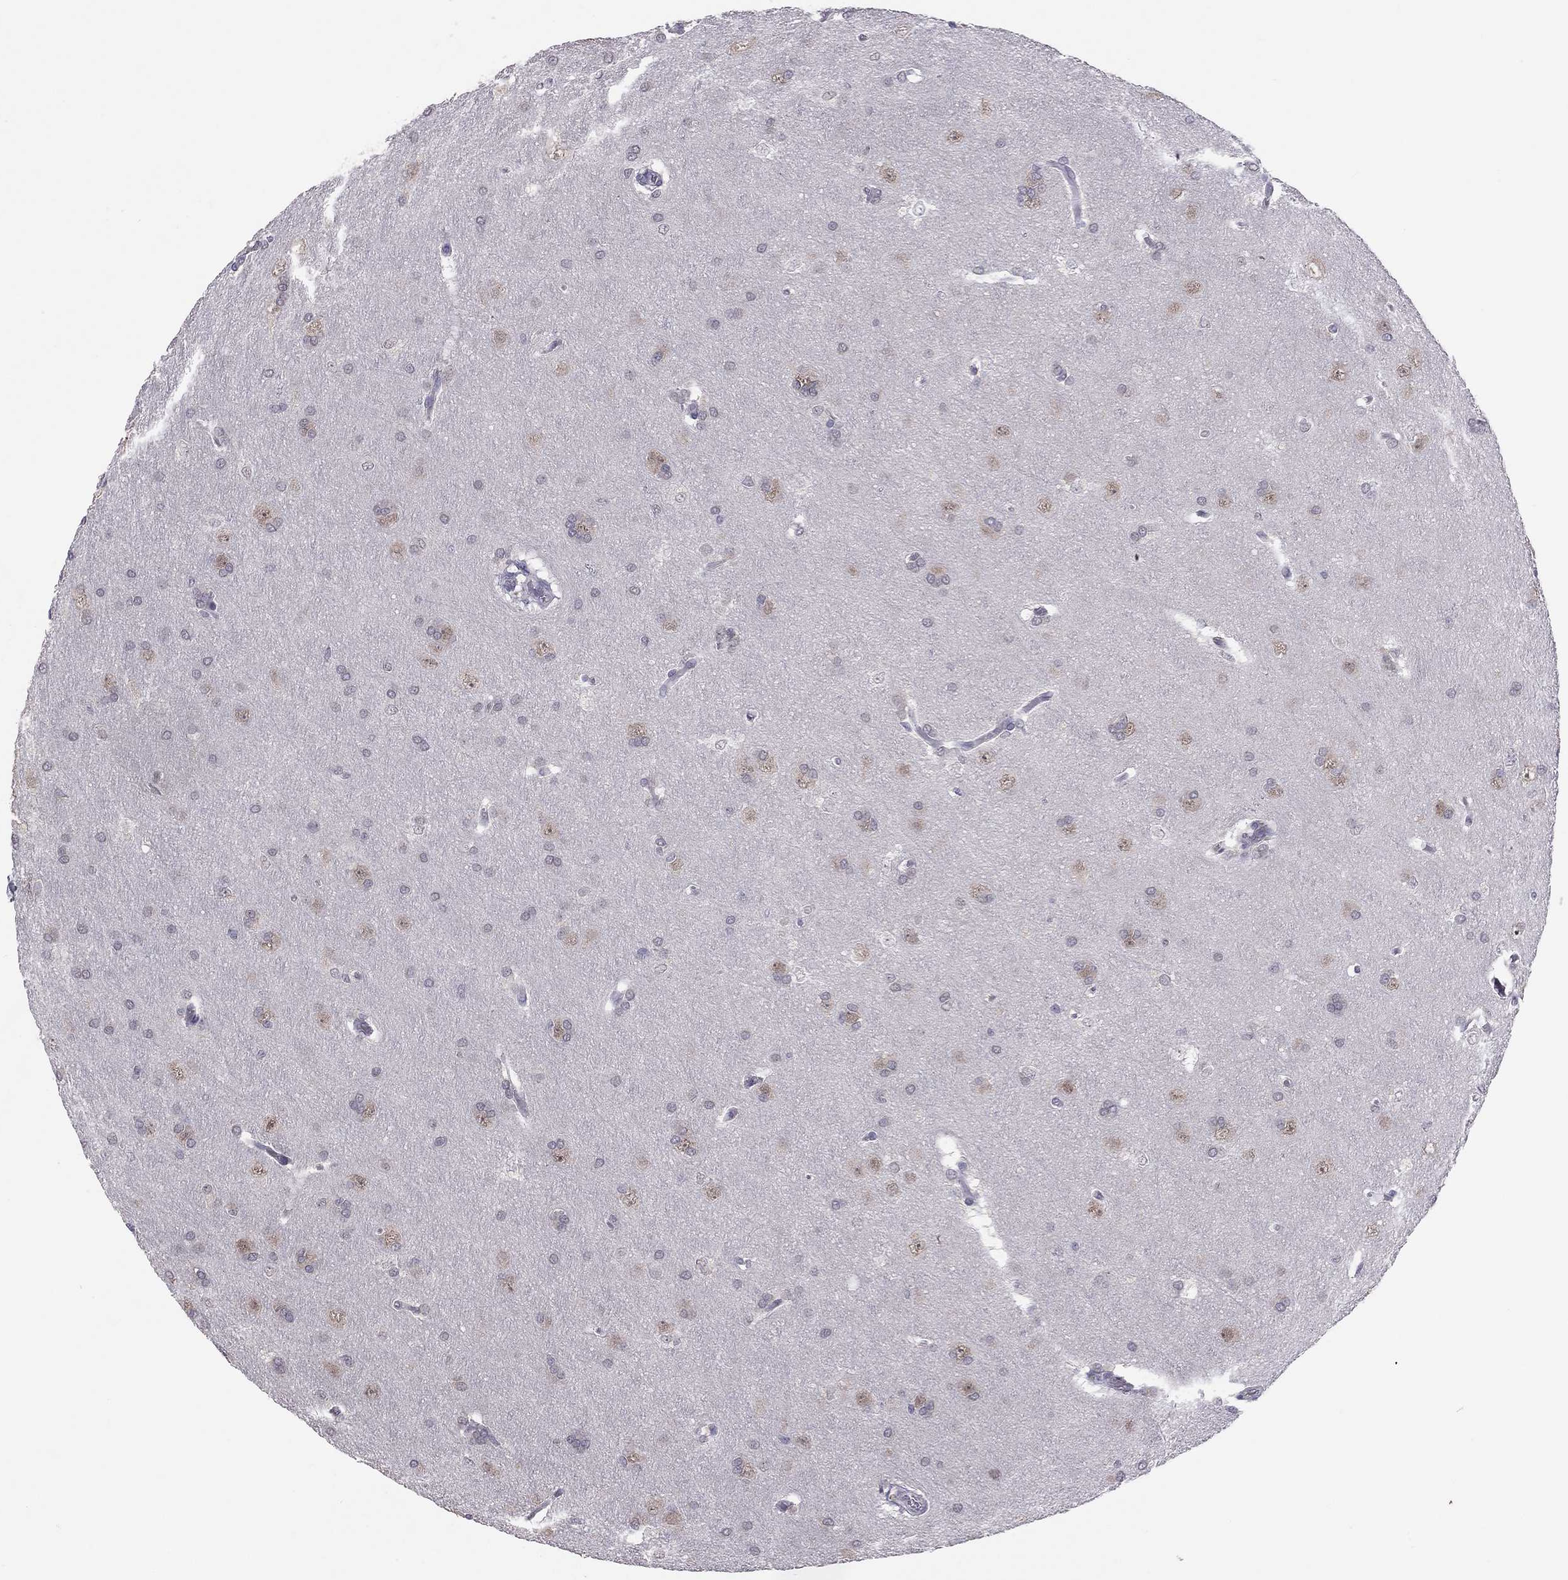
{"staining": {"intensity": "negative", "quantity": "none", "location": "none"}, "tissue": "glioma", "cell_type": "Tumor cells", "image_type": "cancer", "snomed": [{"axis": "morphology", "description": "Glioma, malignant, Low grade"}, {"axis": "topography", "description": "Brain"}], "caption": "There is no significant staining in tumor cells of glioma.", "gene": "HSF2BP", "patient": {"sex": "female", "age": 32}}